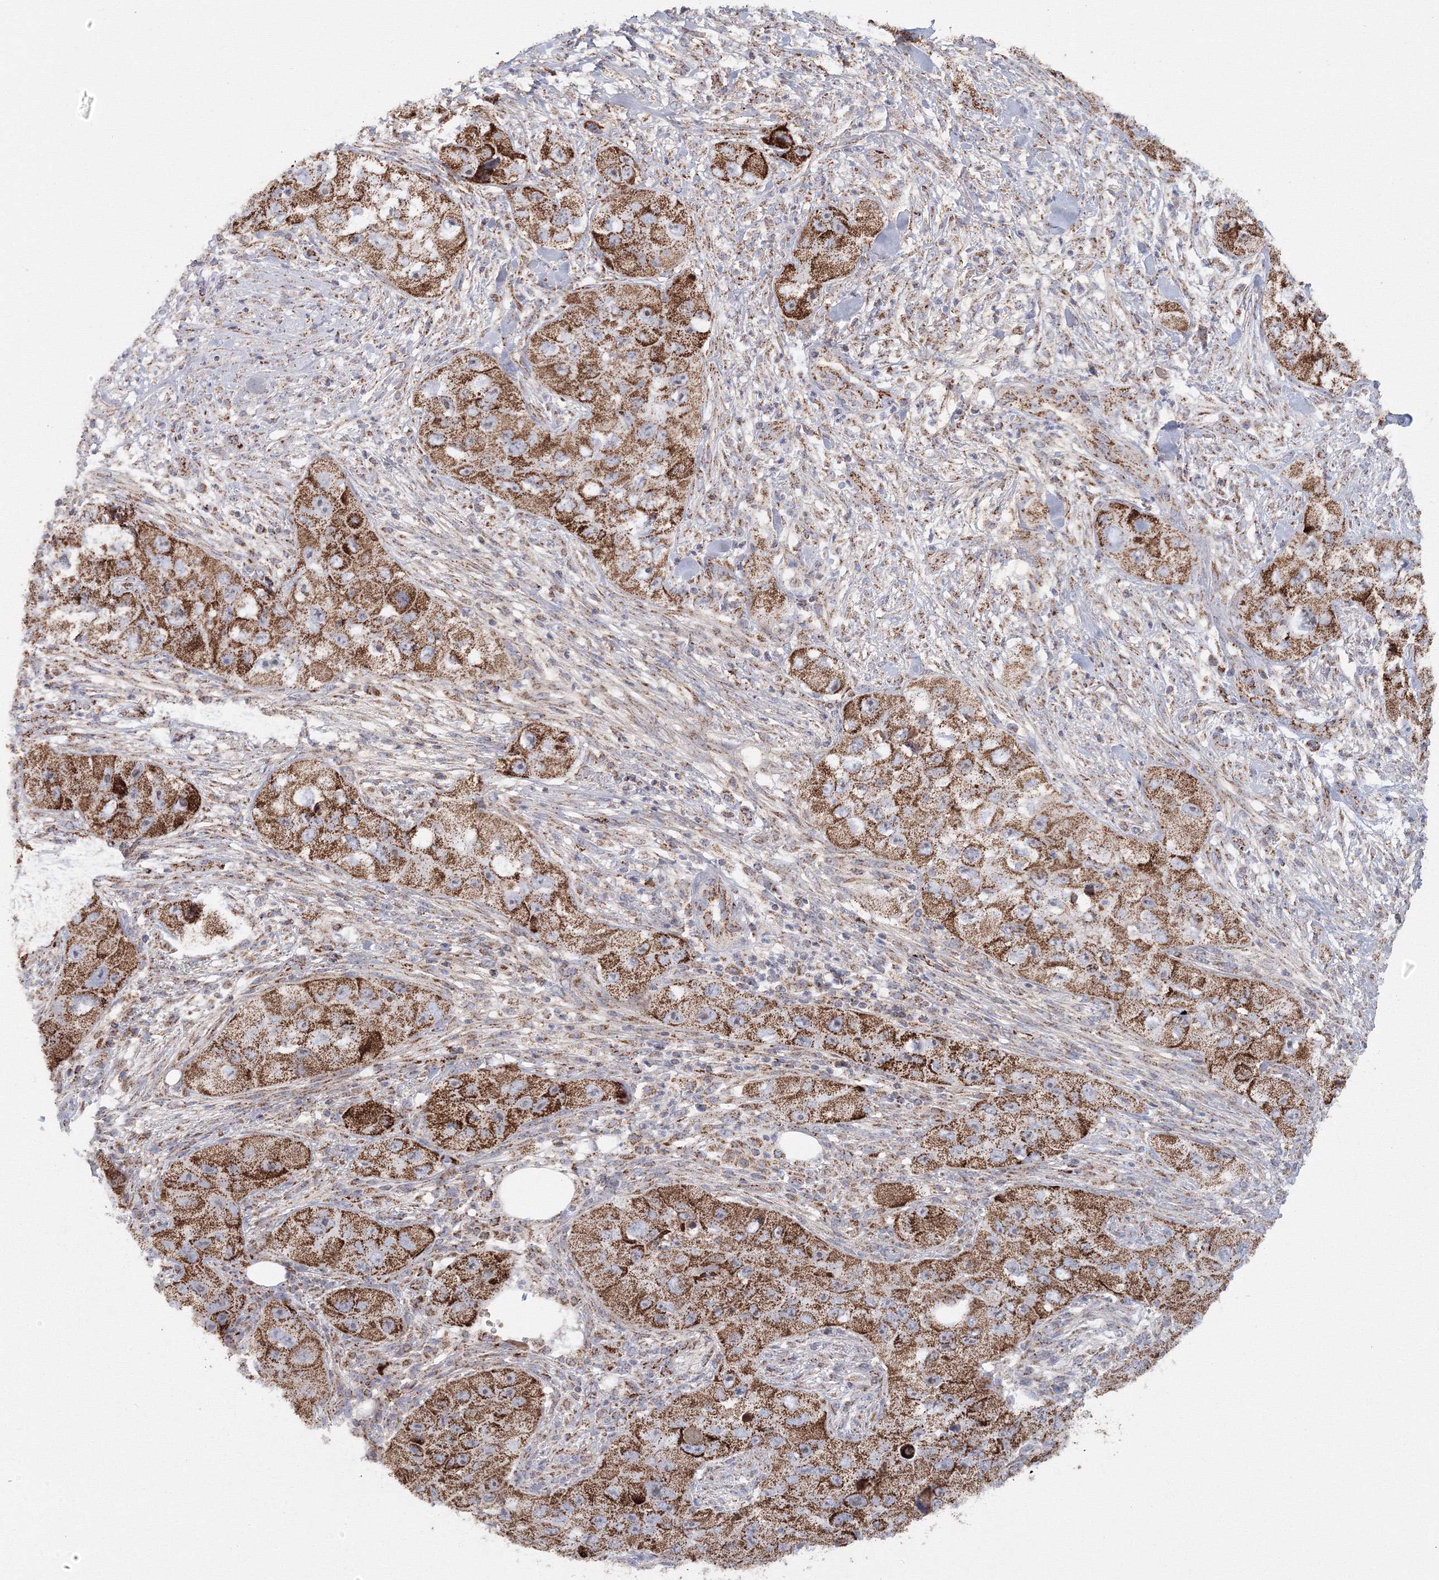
{"staining": {"intensity": "strong", "quantity": ">75%", "location": "cytoplasmic/membranous"}, "tissue": "skin cancer", "cell_type": "Tumor cells", "image_type": "cancer", "snomed": [{"axis": "morphology", "description": "Squamous cell carcinoma, NOS"}, {"axis": "topography", "description": "Skin"}, {"axis": "topography", "description": "Subcutis"}], "caption": "Immunohistochemistry (DAB (3,3'-diaminobenzidine)) staining of skin cancer (squamous cell carcinoma) shows strong cytoplasmic/membranous protein staining in approximately >75% of tumor cells.", "gene": "GRPEL1", "patient": {"sex": "male", "age": 73}}